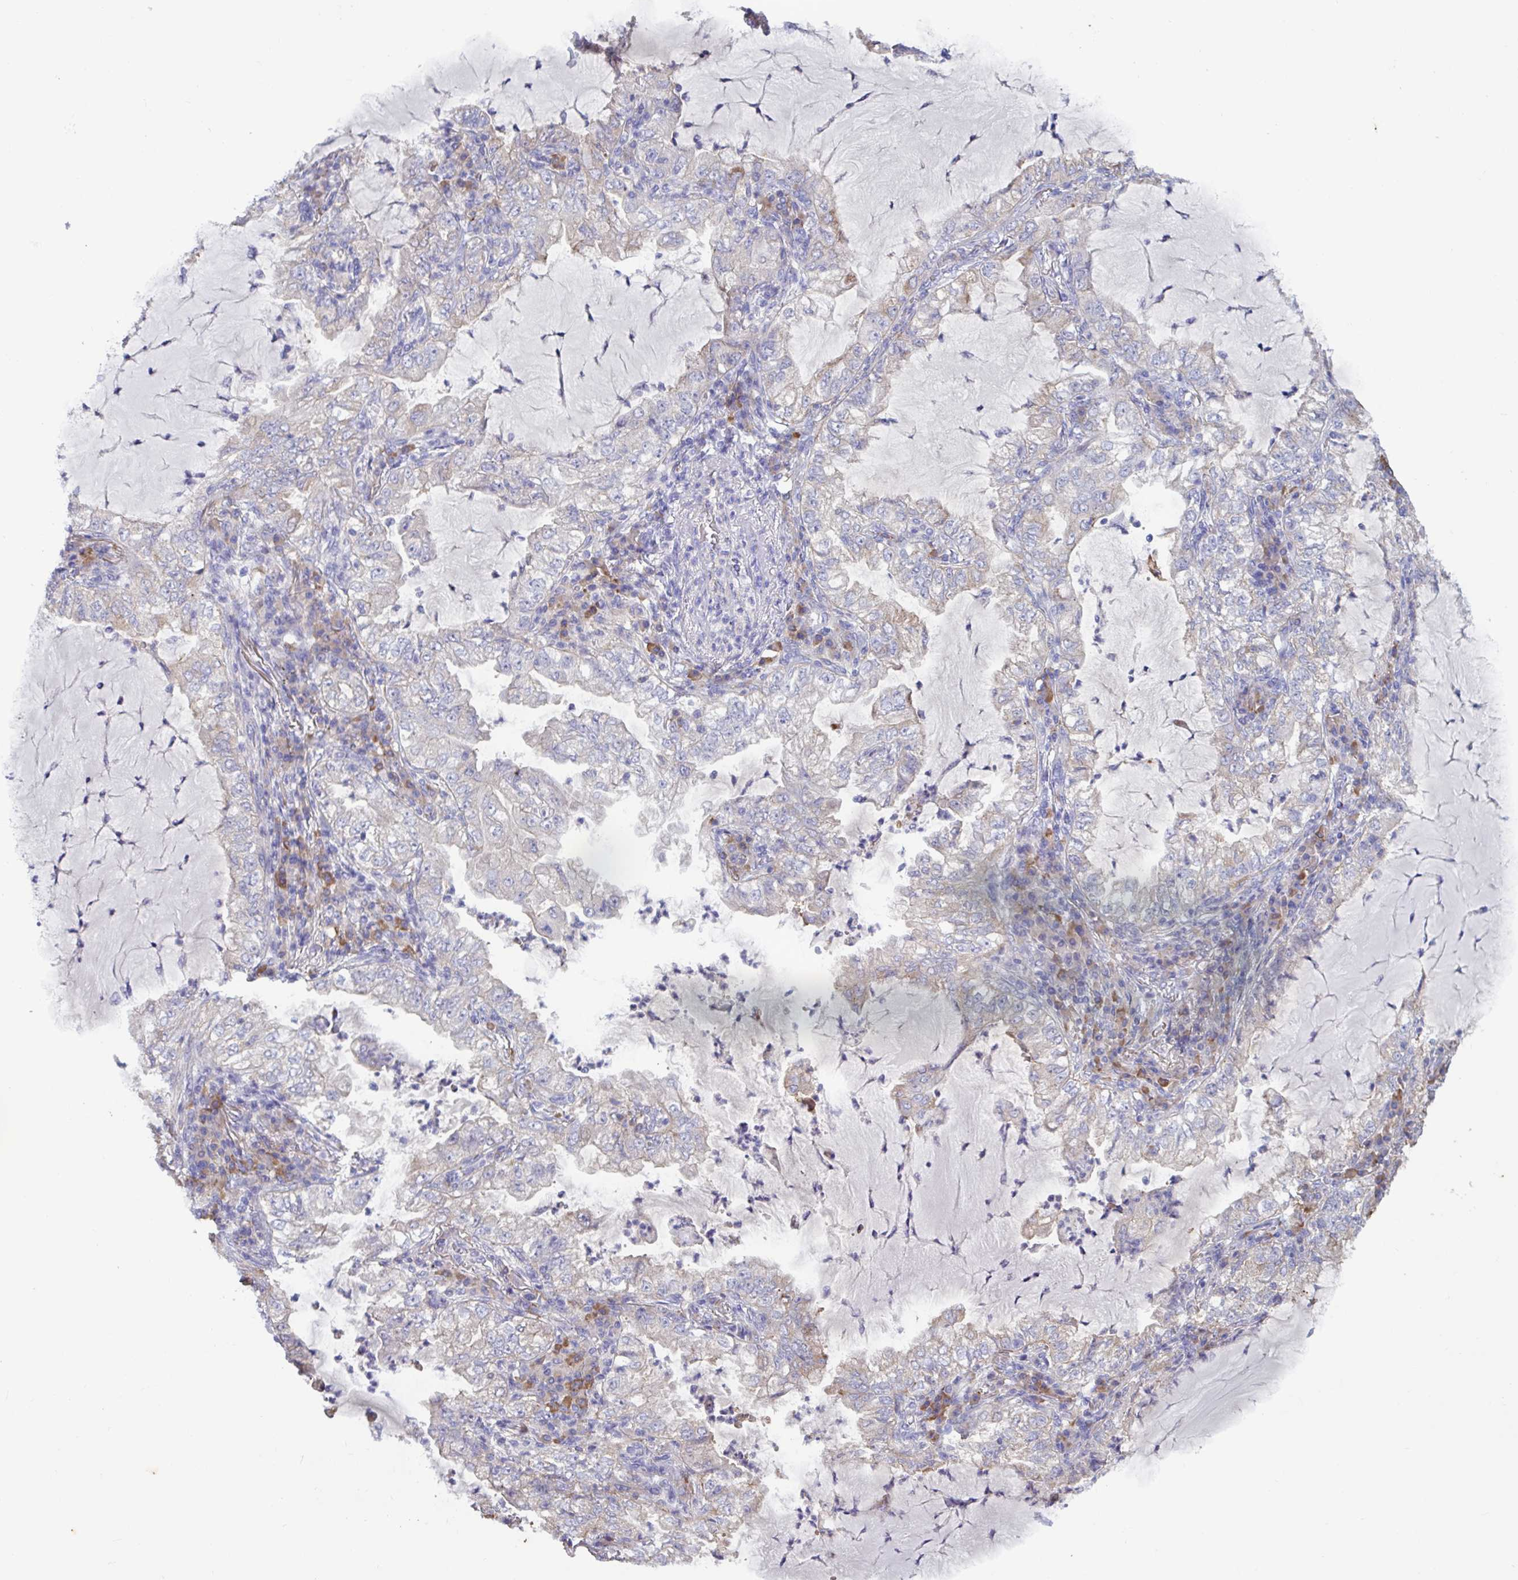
{"staining": {"intensity": "weak", "quantity": "<25%", "location": "cytoplasmic/membranous"}, "tissue": "lung cancer", "cell_type": "Tumor cells", "image_type": "cancer", "snomed": [{"axis": "morphology", "description": "Adenocarcinoma, NOS"}, {"axis": "topography", "description": "Lung"}], "caption": "Immunohistochemistry (IHC) photomicrograph of neoplastic tissue: lung adenocarcinoma stained with DAB (3,3'-diaminobenzidine) displays no significant protein expression in tumor cells.", "gene": "SLC66A1", "patient": {"sex": "female", "age": 73}}